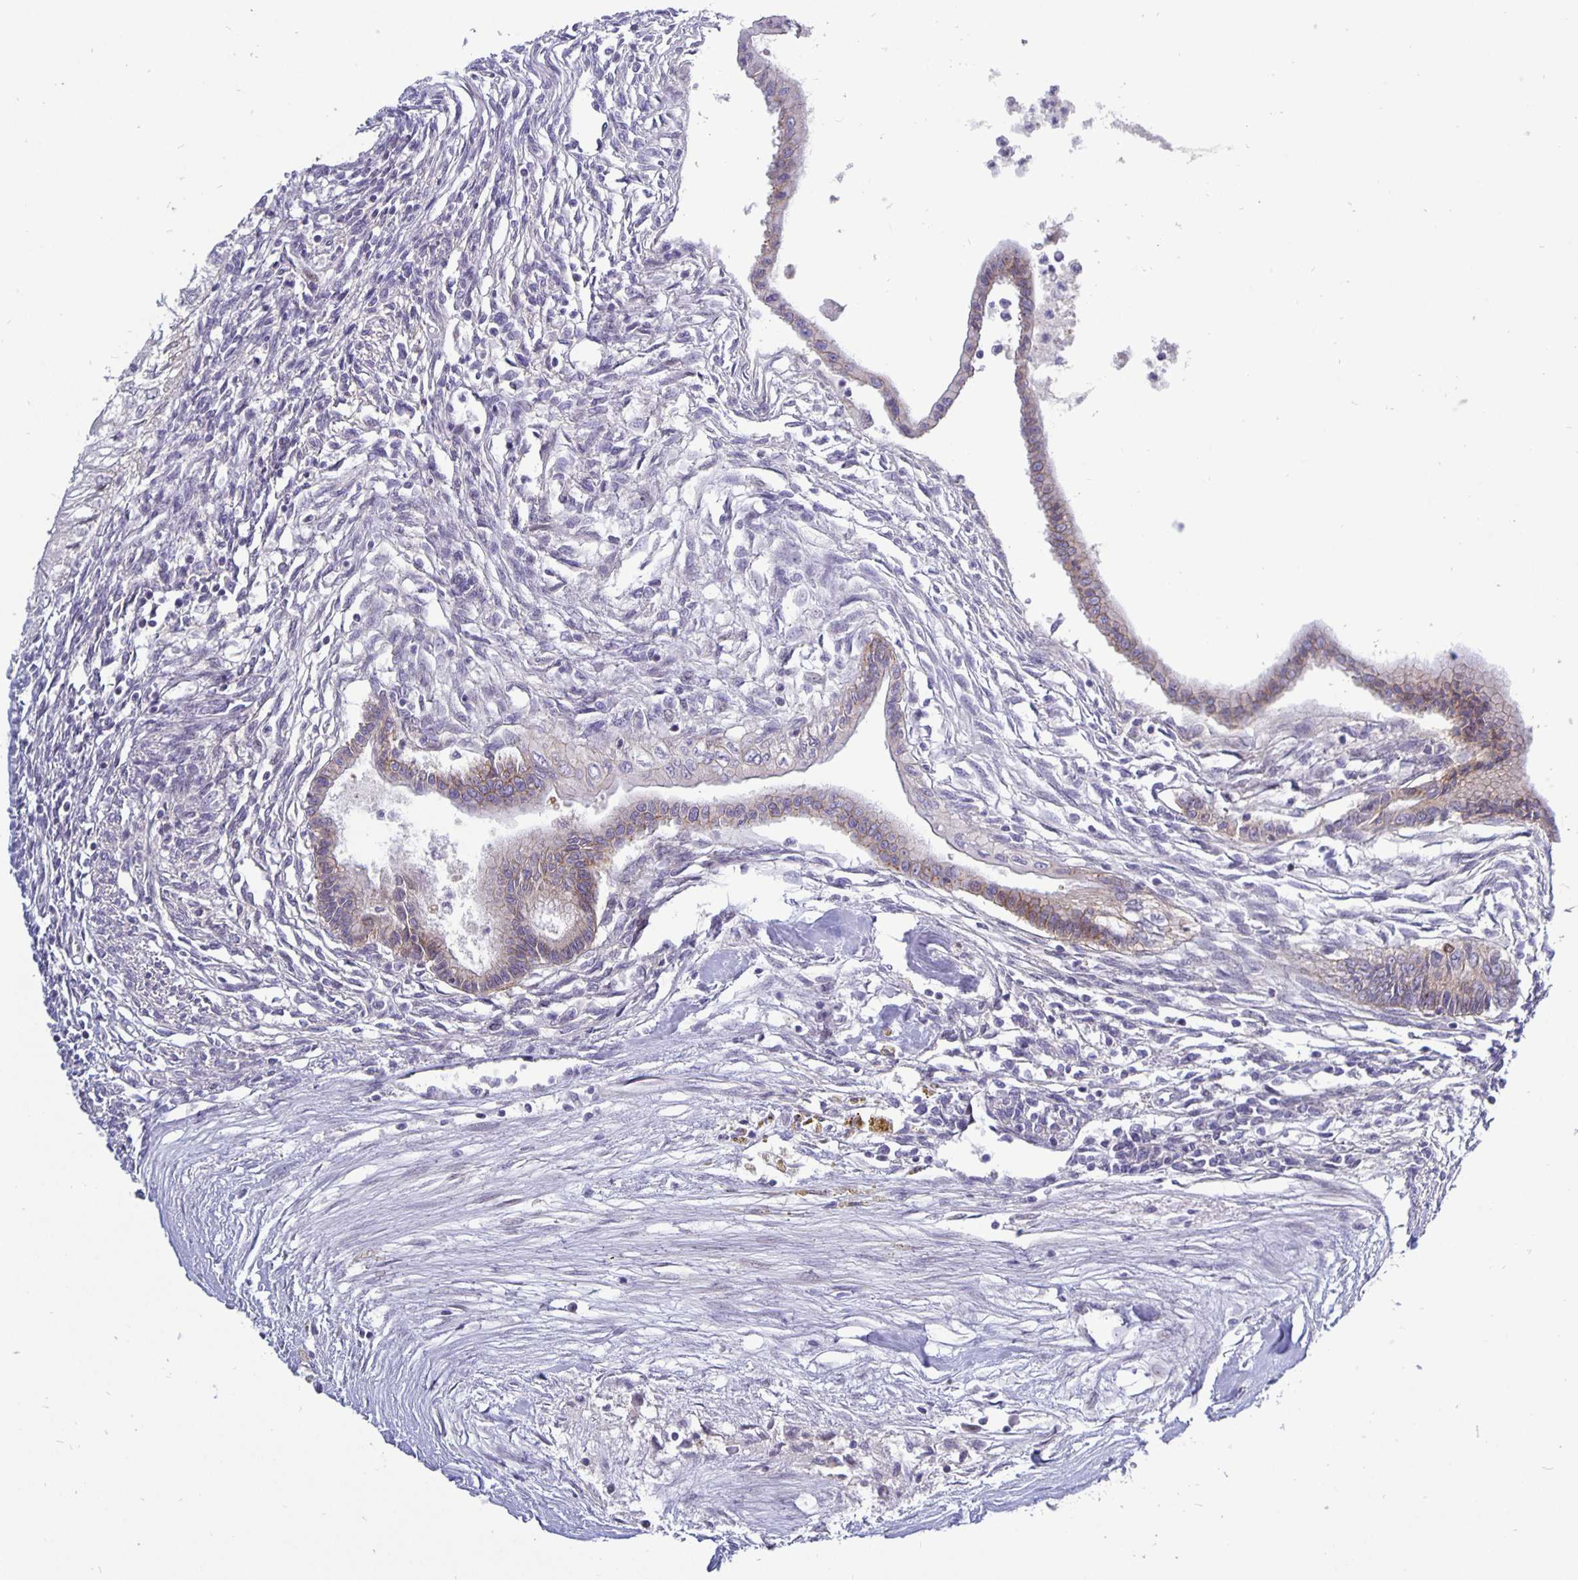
{"staining": {"intensity": "weak", "quantity": "<25%", "location": "cytoplasmic/membranous"}, "tissue": "testis cancer", "cell_type": "Tumor cells", "image_type": "cancer", "snomed": [{"axis": "morphology", "description": "Carcinoma, Embryonal, NOS"}, {"axis": "topography", "description": "Testis"}], "caption": "Testis embryonal carcinoma was stained to show a protein in brown. There is no significant staining in tumor cells. Nuclei are stained in blue.", "gene": "ERBB2", "patient": {"sex": "male", "age": 37}}